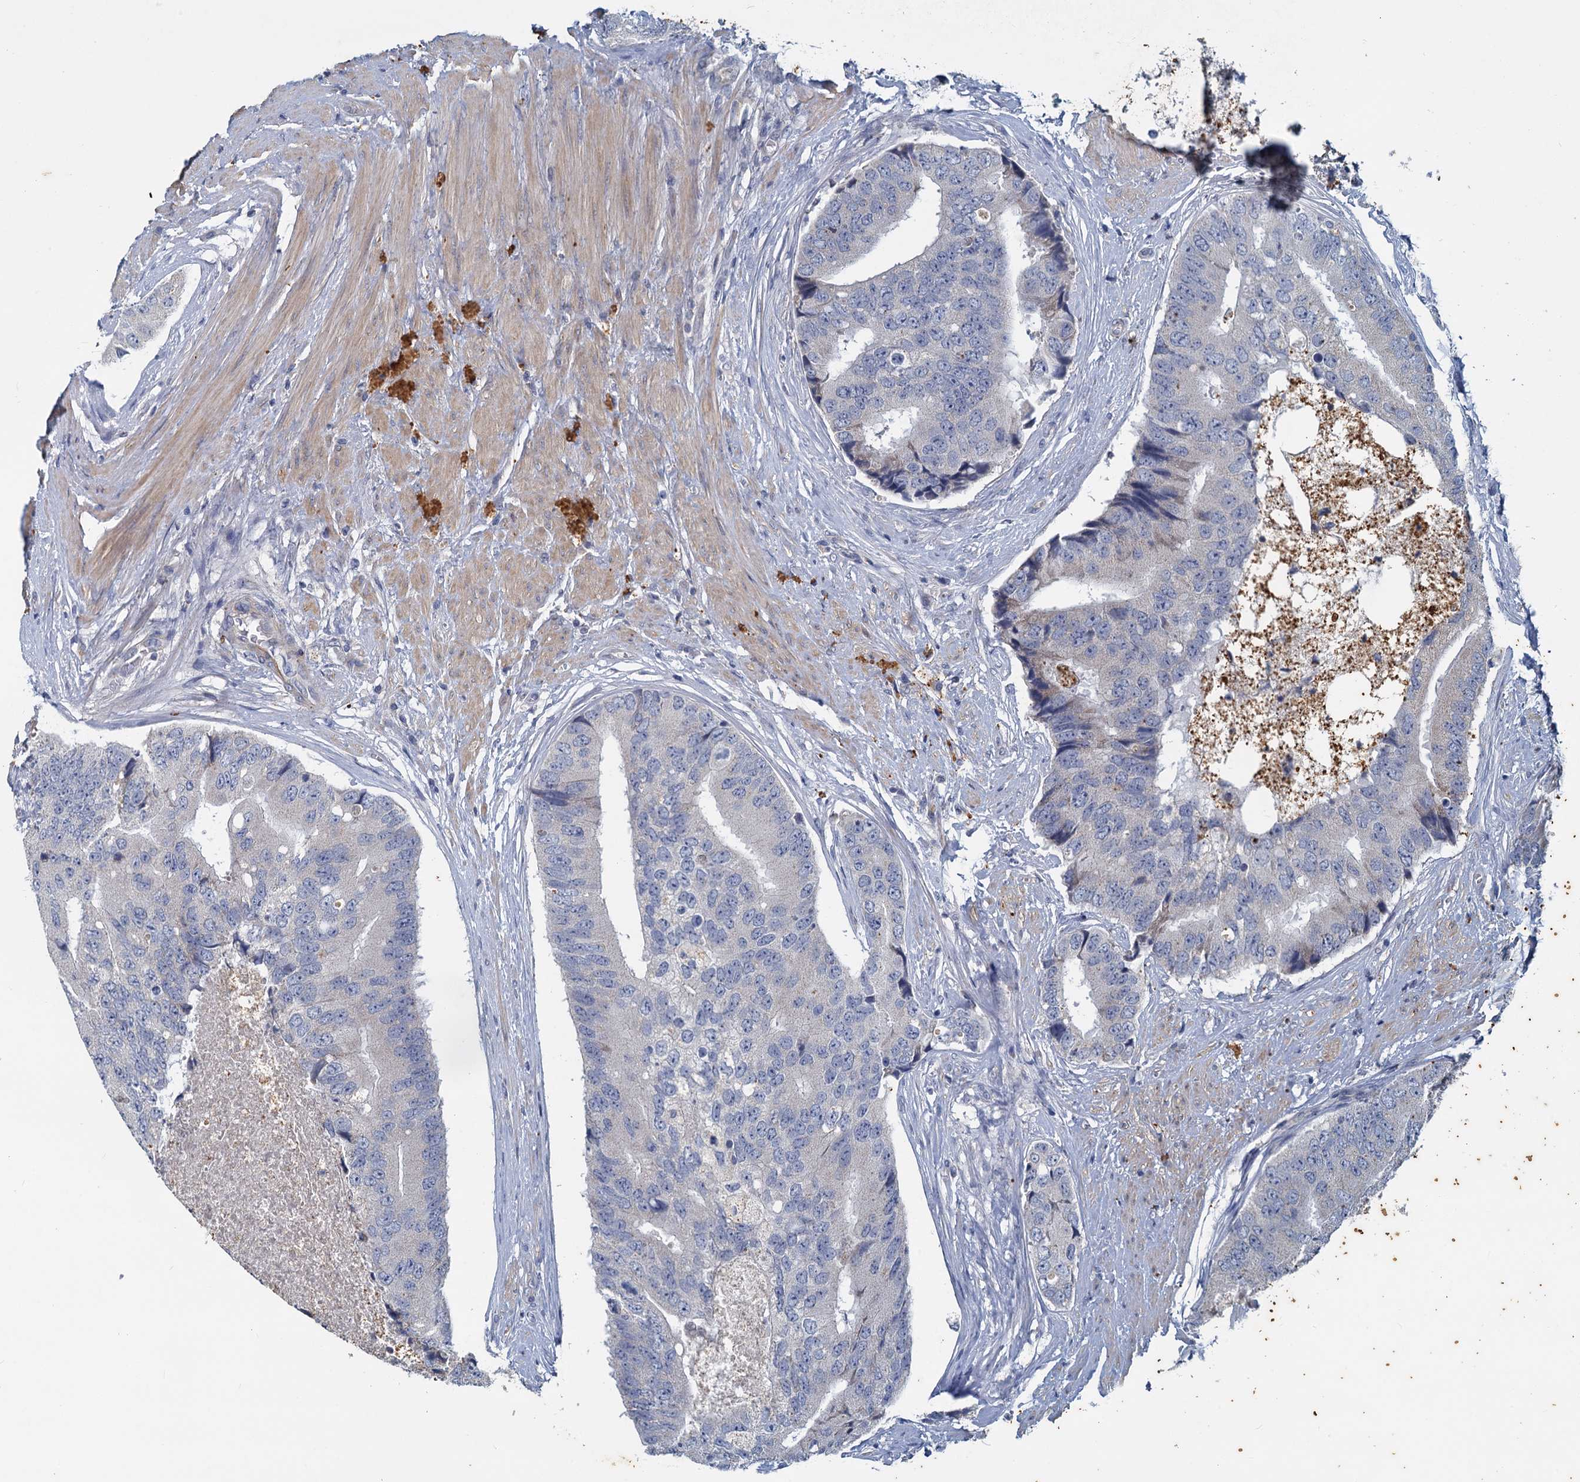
{"staining": {"intensity": "negative", "quantity": "none", "location": "none"}, "tissue": "prostate cancer", "cell_type": "Tumor cells", "image_type": "cancer", "snomed": [{"axis": "morphology", "description": "Adenocarcinoma, High grade"}, {"axis": "topography", "description": "Prostate"}], "caption": "This is a photomicrograph of immunohistochemistry (IHC) staining of prostate adenocarcinoma (high-grade), which shows no staining in tumor cells. The staining is performed using DAB brown chromogen with nuclei counter-stained in using hematoxylin.", "gene": "SLC2A7", "patient": {"sex": "male", "age": 70}}